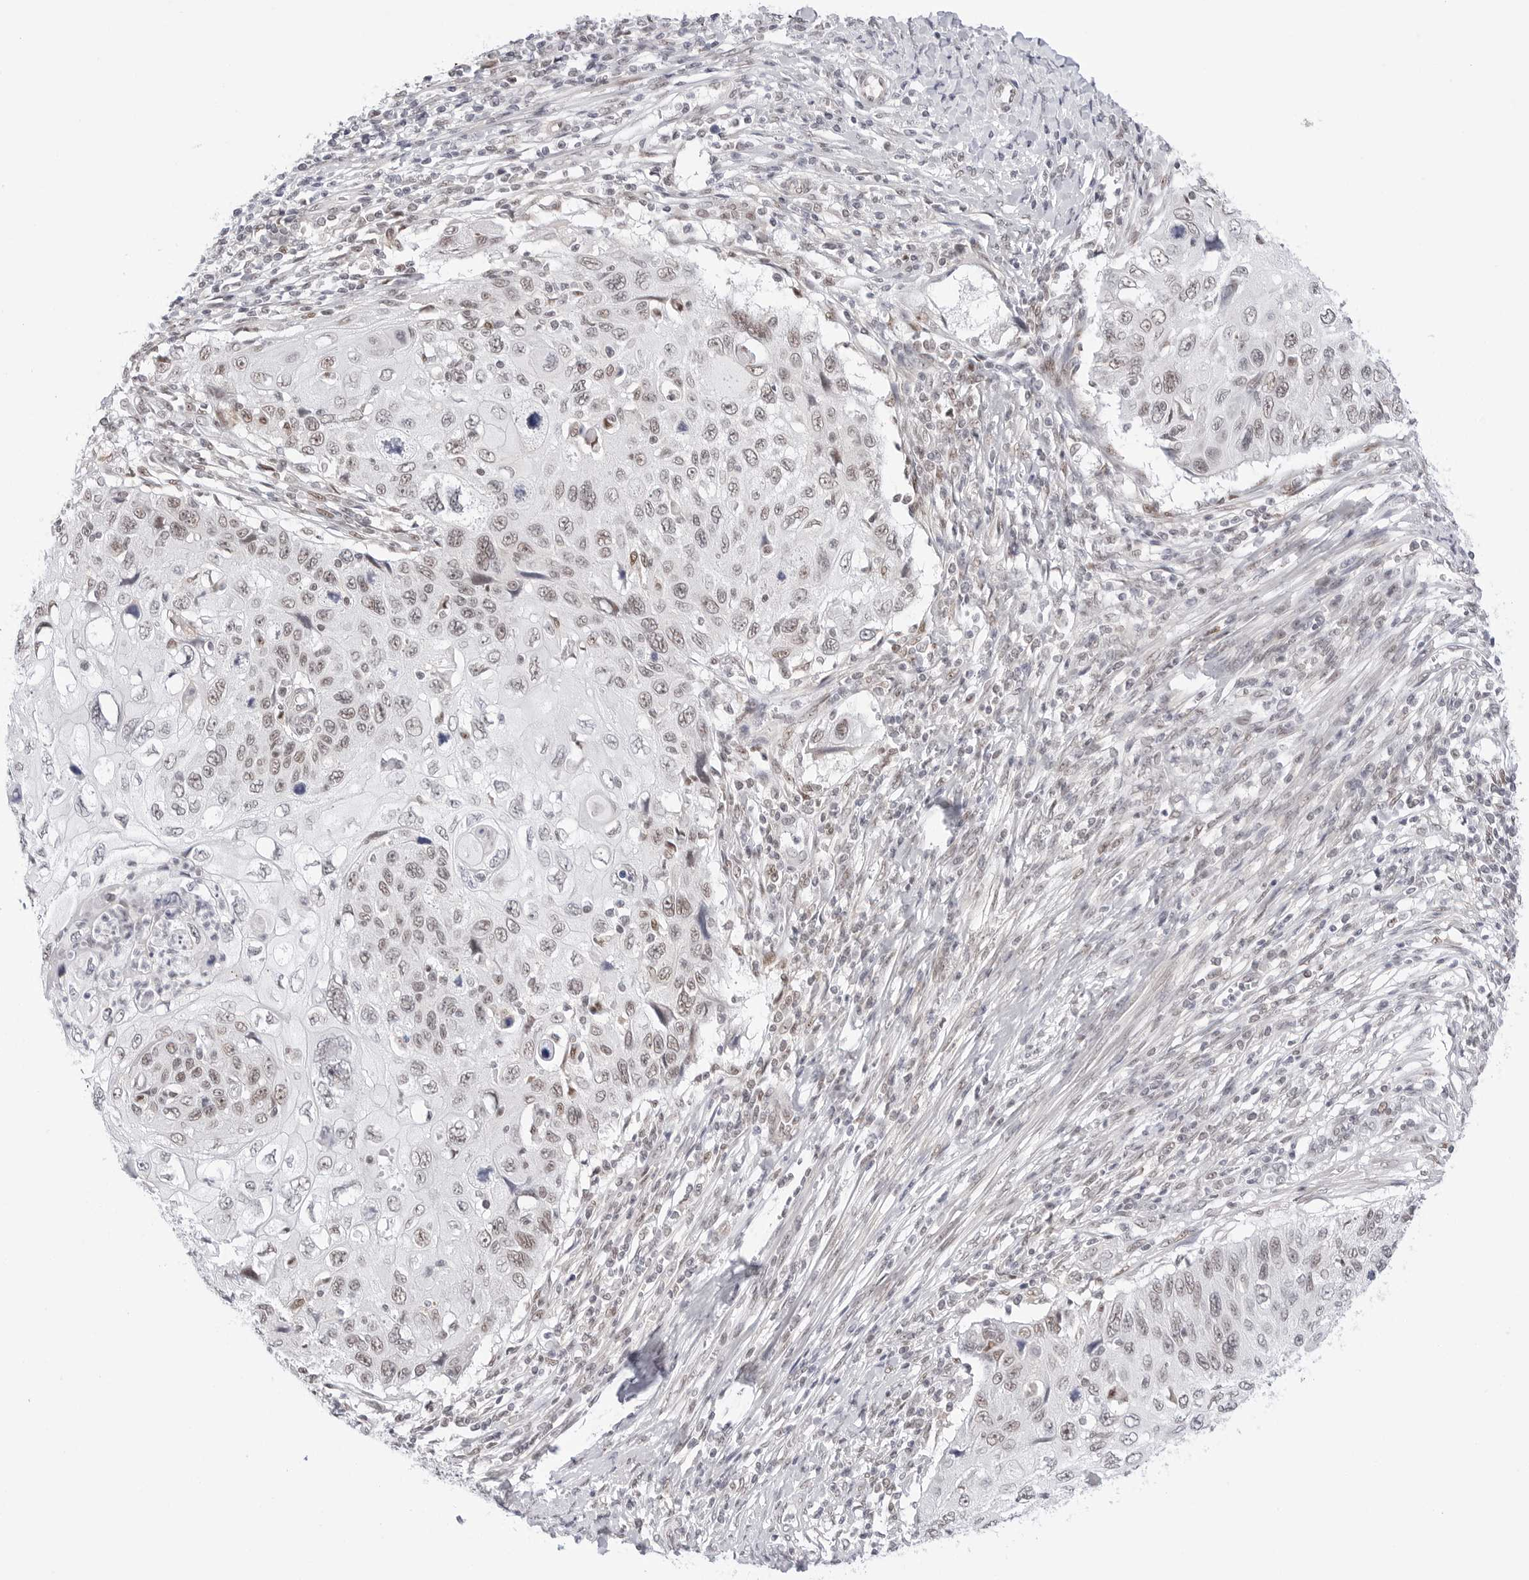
{"staining": {"intensity": "weak", "quantity": "25%-75%", "location": "nuclear"}, "tissue": "cervical cancer", "cell_type": "Tumor cells", "image_type": "cancer", "snomed": [{"axis": "morphology", "description": "Squamous cell carcinoma, NOS"}, {"axis": "topography", "description": "Cervix"}], "caption": "A high-resolution histopathology image shows immunohistochemistry (IHC) staining of cervical squamous cell carcinoma, which reveals weak nuclear expression in approximately 25%-75% of tumor cells.", "gene": "C1orf162", "patient": {"sex": "female", "age": 70}}